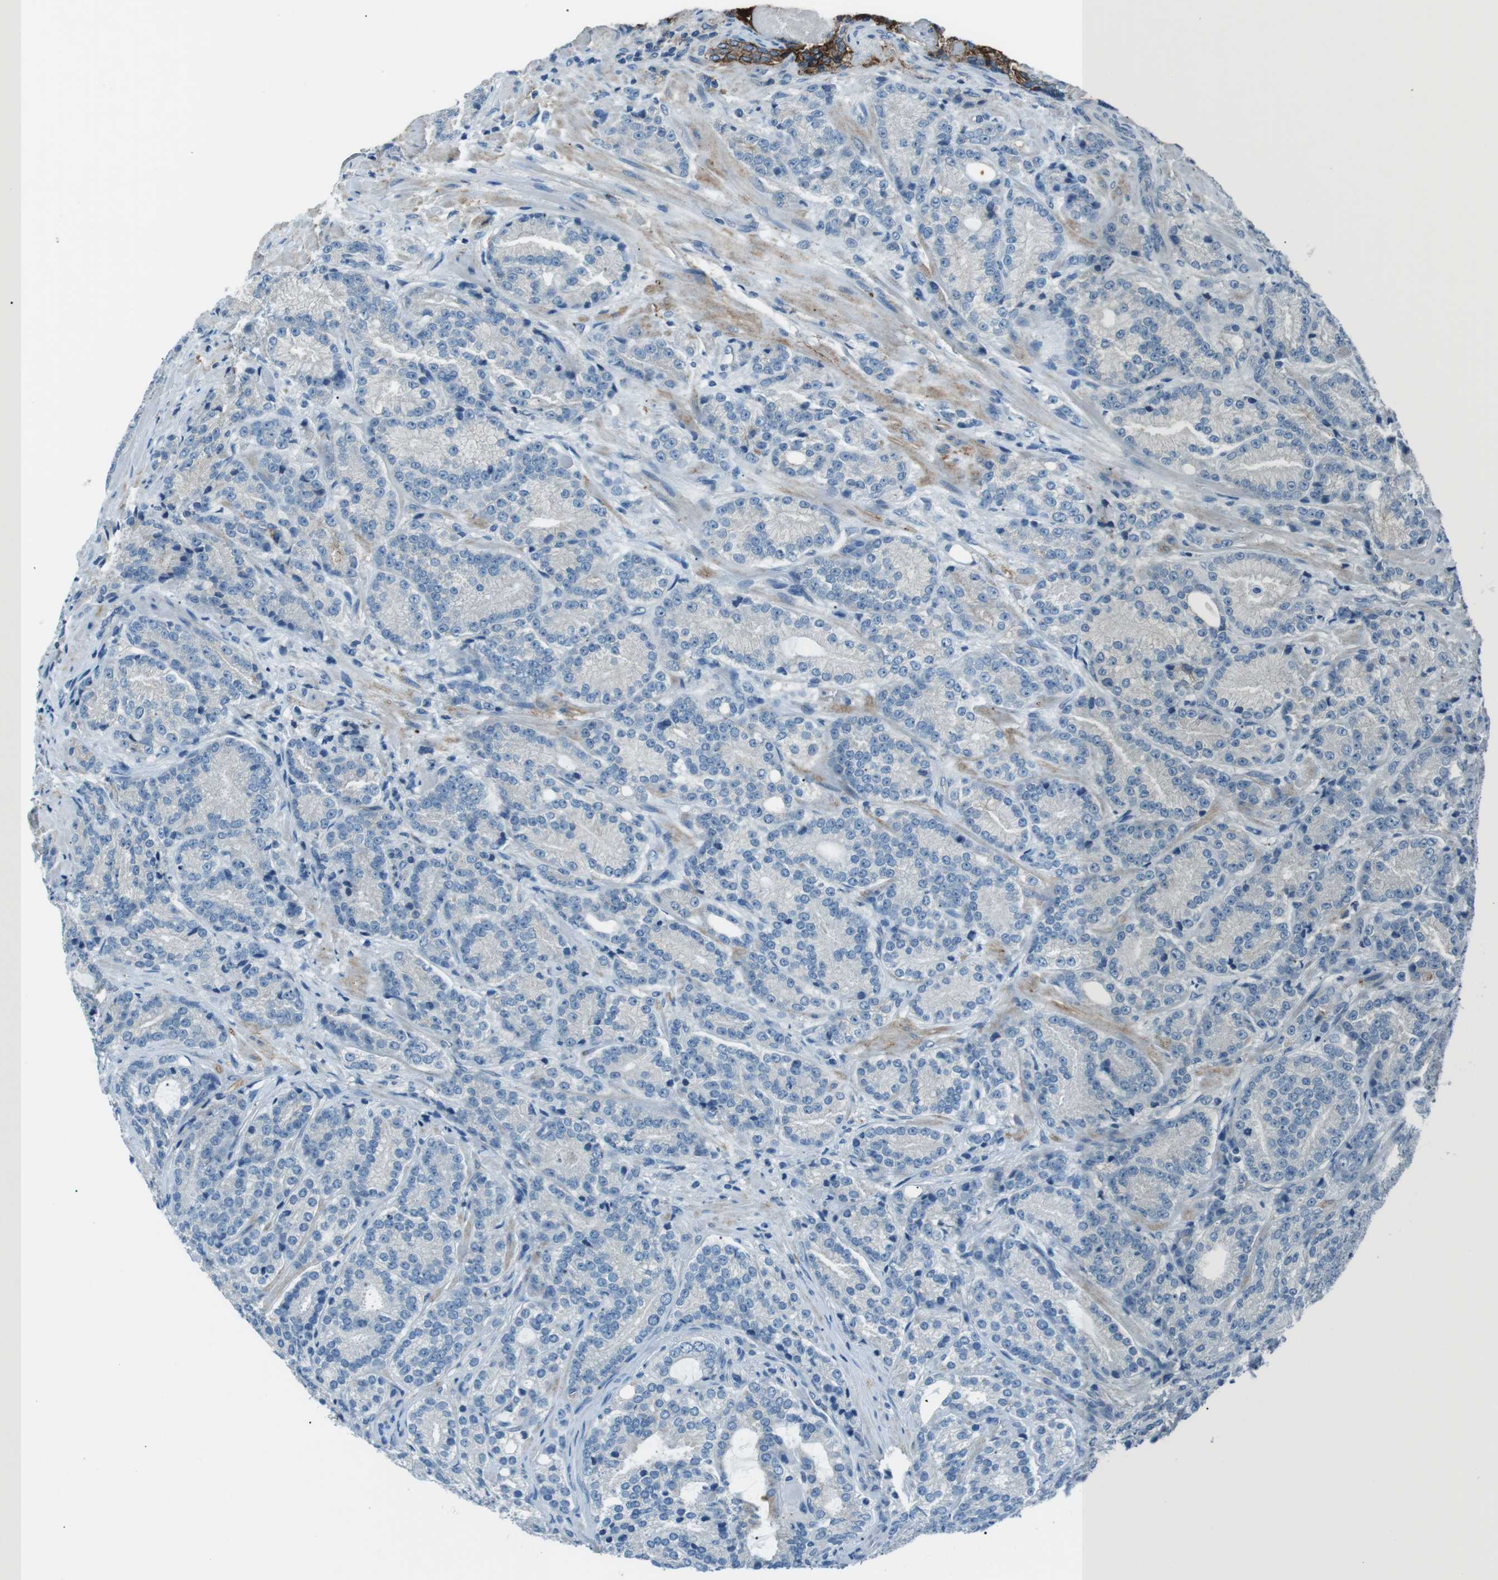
{"staining": {"intensity": "negative", "quantity": "none", "location": "none"}, "tissue": "prostate cancer", "cell_type": "Tumor cells", "image_type": "cancer", "snomed": [{"axis": "morphology", "description": "Adenocarcinoma, High grade"}, {"axis": "topography", "description": "Prostate"}], "caption": "A histopathology image of prostate cancer stained for a protein shows no brown staining in tumor cells.", "gene": "ST6GAL1", "patient": {"sex": "male", "age": 61}}